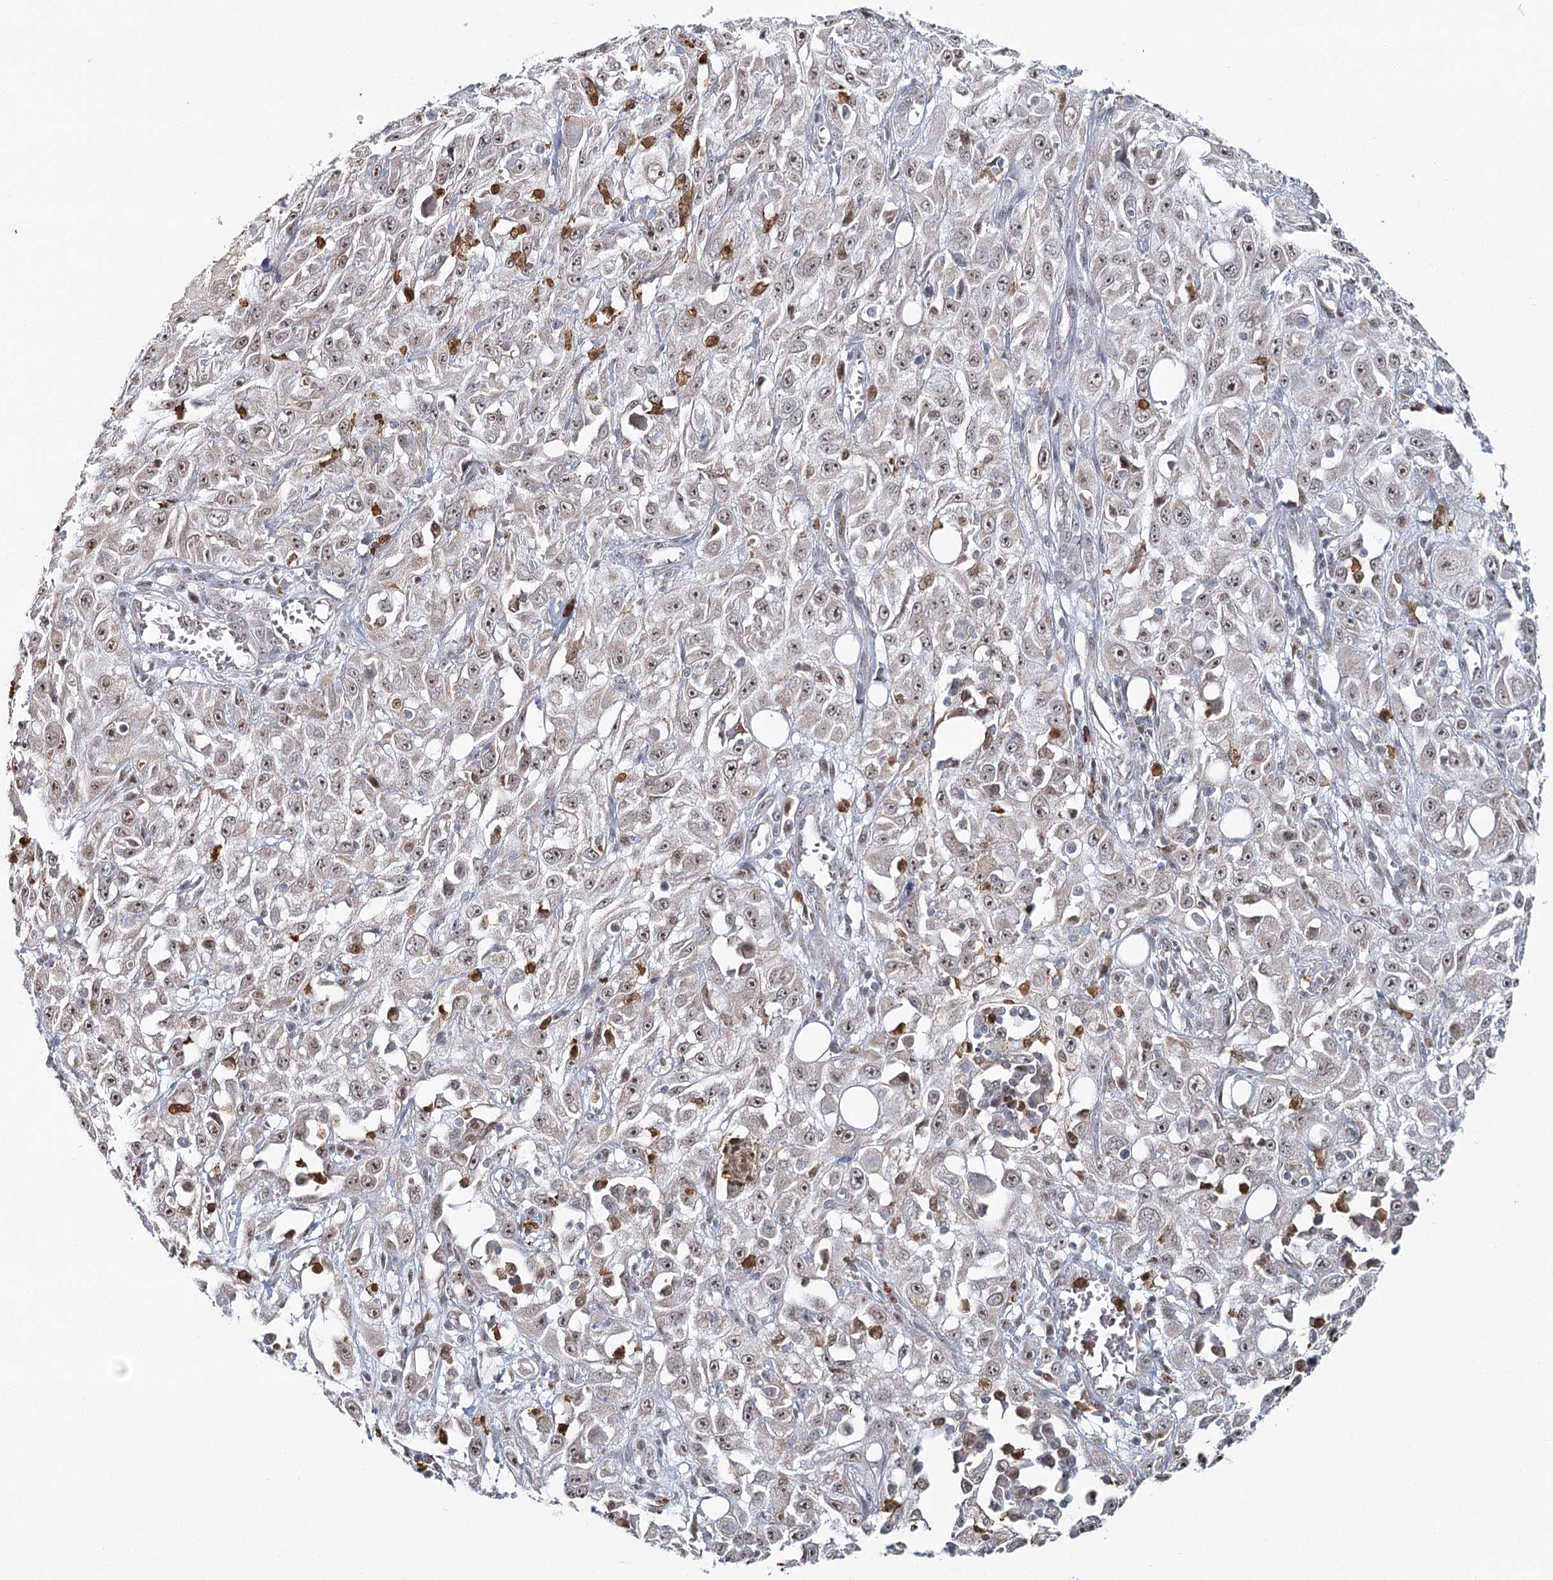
{"staining": {"intensity": "weak", "quantity": ">75%", "location": "nuclear"}, "tissue": "skin cancer", "cell_type": "Tumor cells", "image_type": "cancer", "snomed": [{"axis": "morphology", "description": "Squamous cell carcinoma, NOS"}, {"axis": "morphology", "description": "Squamous cell carcinoma, metastatic, NOS"}, {"axis": "topography", "description": "Skin"}, {"axis": "topography", "description": "Lymph node"}], "caption": "Human skin cancer (squamous cell carcinoma) stained for a protein (brown) shows weak nuclear positive expression in about >75% of tumor cells.", "gene": "ATAD1", "patient": {"sex": "male", "age": 75}}